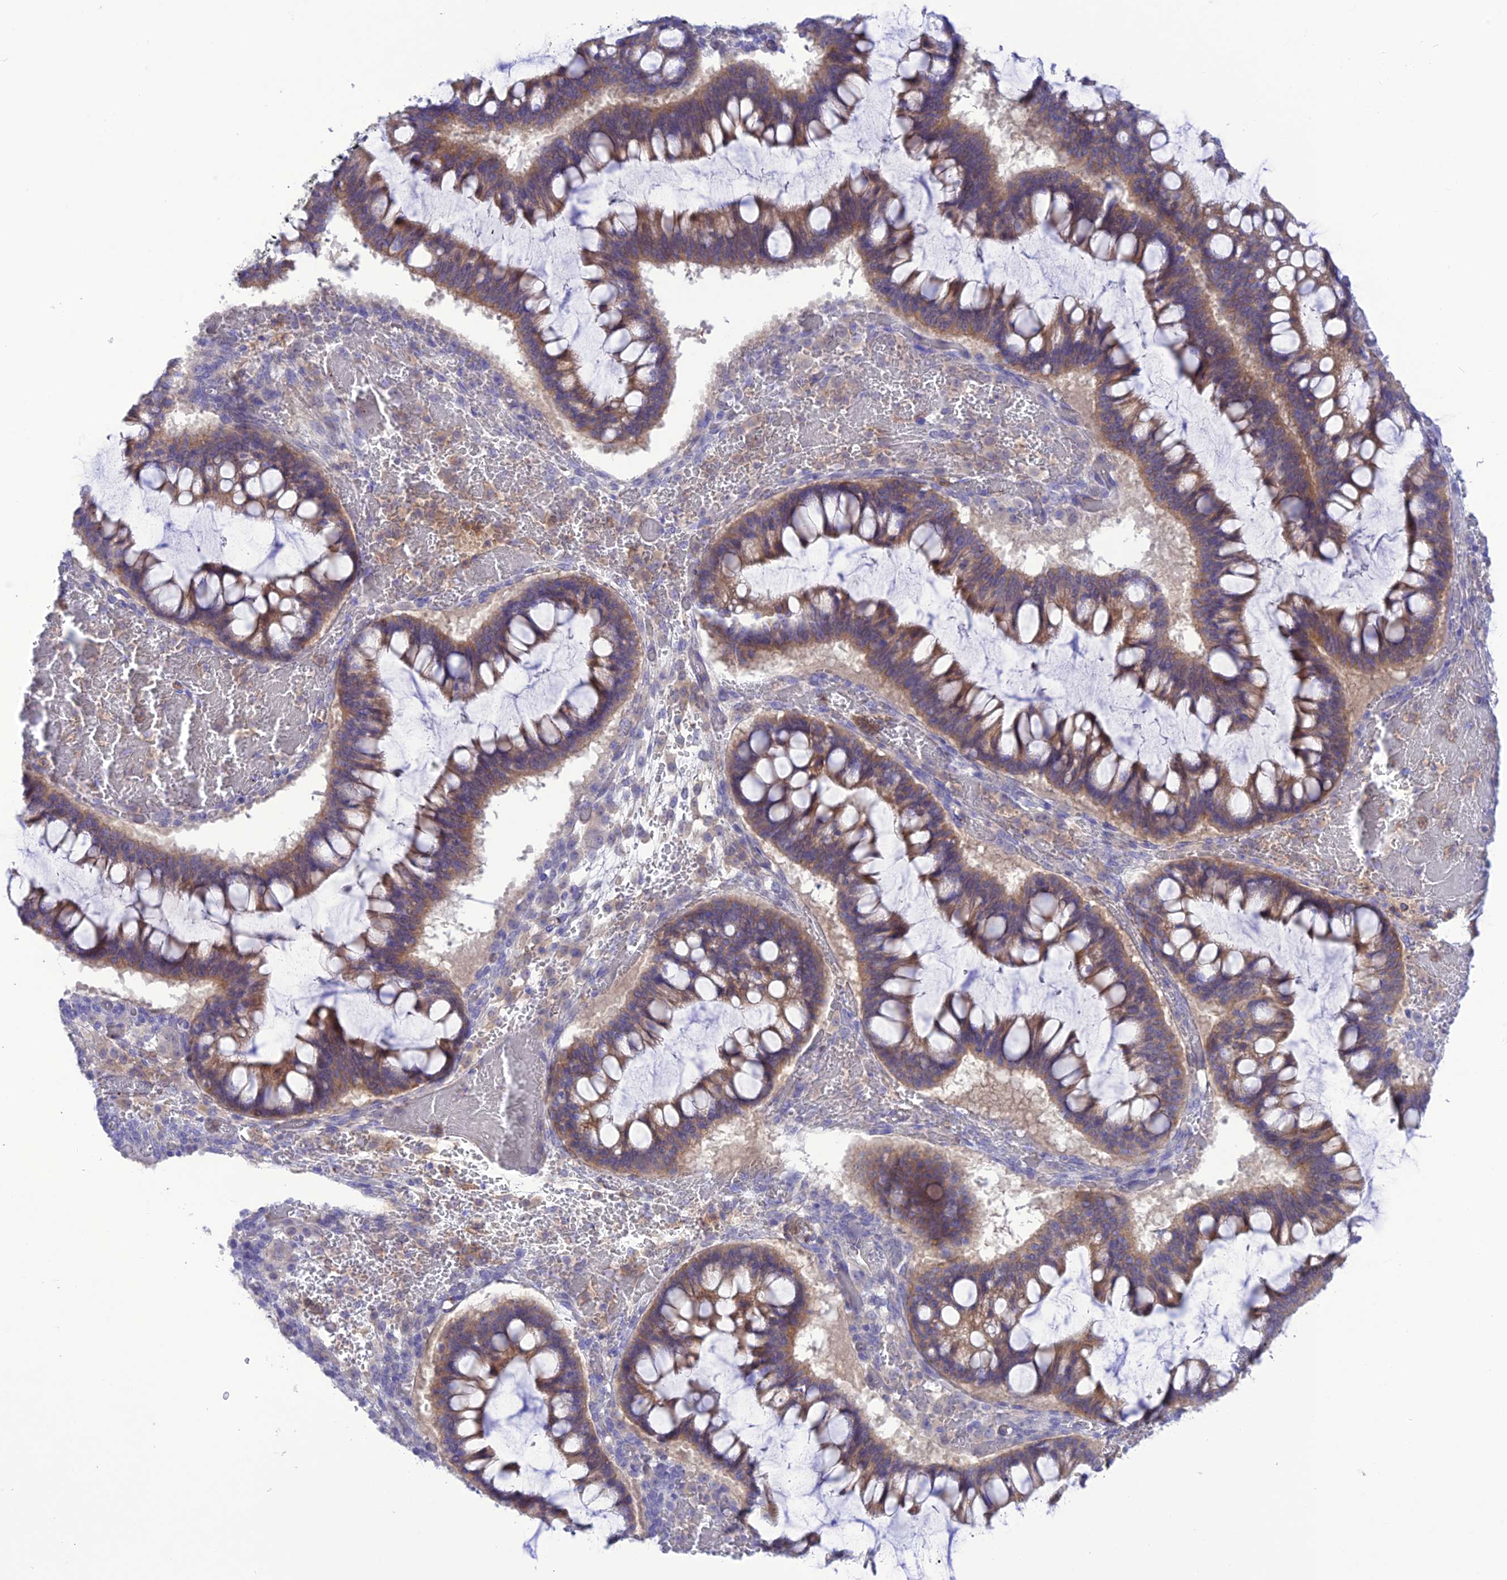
{"staining": {"intensity": "weak", "quantity": ">75%", "location": "cytoplasmic/membranous"}, "tissue": "ovarian cancer", "cell_type": "Tumor cells", "image_type": "cancer", "snomed": [{"axis": "morphology", "description": "Cystadenocarcinoma, mucinous, NOS"}, {"axis": "topography", "description": "Ovary"}], "caption": "About >75% of tumor cells in human ovarian cancer (mucinous cystadenocarcinoma) demonstrate weak cytoplasmic/membranous protein expression as visualized by brown immunohistochemical staining.", "gene": "CHSY3", "patient": {"sex": "female", "age": 73}}